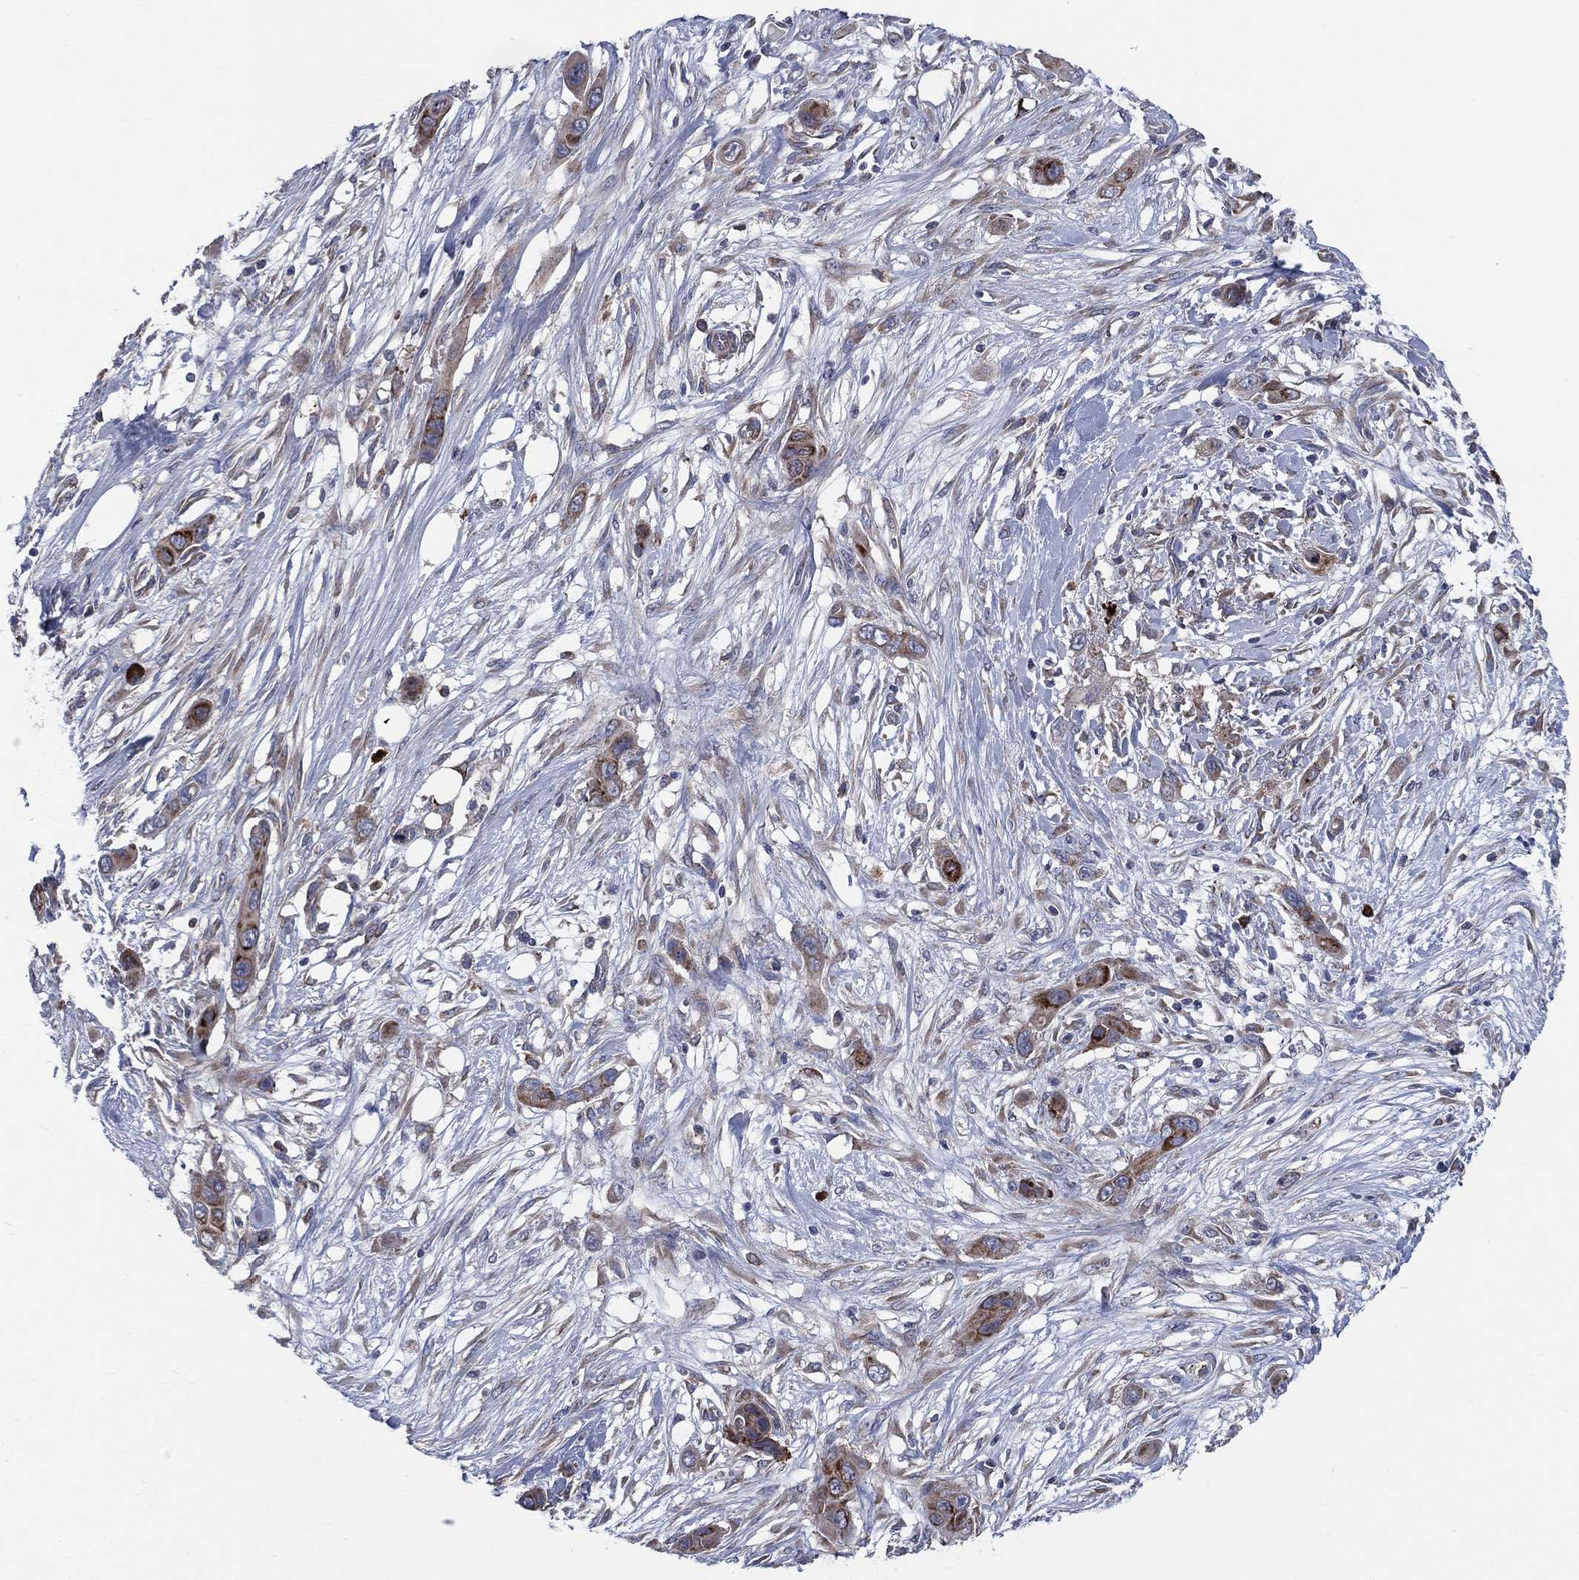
{"staining": {"intensity": "moderate", "quantity": ">75%", "location": "cytoplasmic/membranous"}, "tissue": "skin cancer", "cell_type": "Tumor cells", "image_type": "cancer", "snomed": [{"axis": "morphology", "description": "Squamous cell carcinoma, NOS"}, {"axis": "topography", "description": "Skin"}], "caption": "A brown stain shows moderate cytoplasmic/membranous expression of a protein in human squamous cell carcinoma (skin) tumor cells. (Stains: DAB (3,3'-diaminobenzidine) in brown, nuclei in blue, Microscopy: brightfield microscopy at high magnification).", "gene": "CCDC159", "patient": {"sex": "male", "age": 79}}